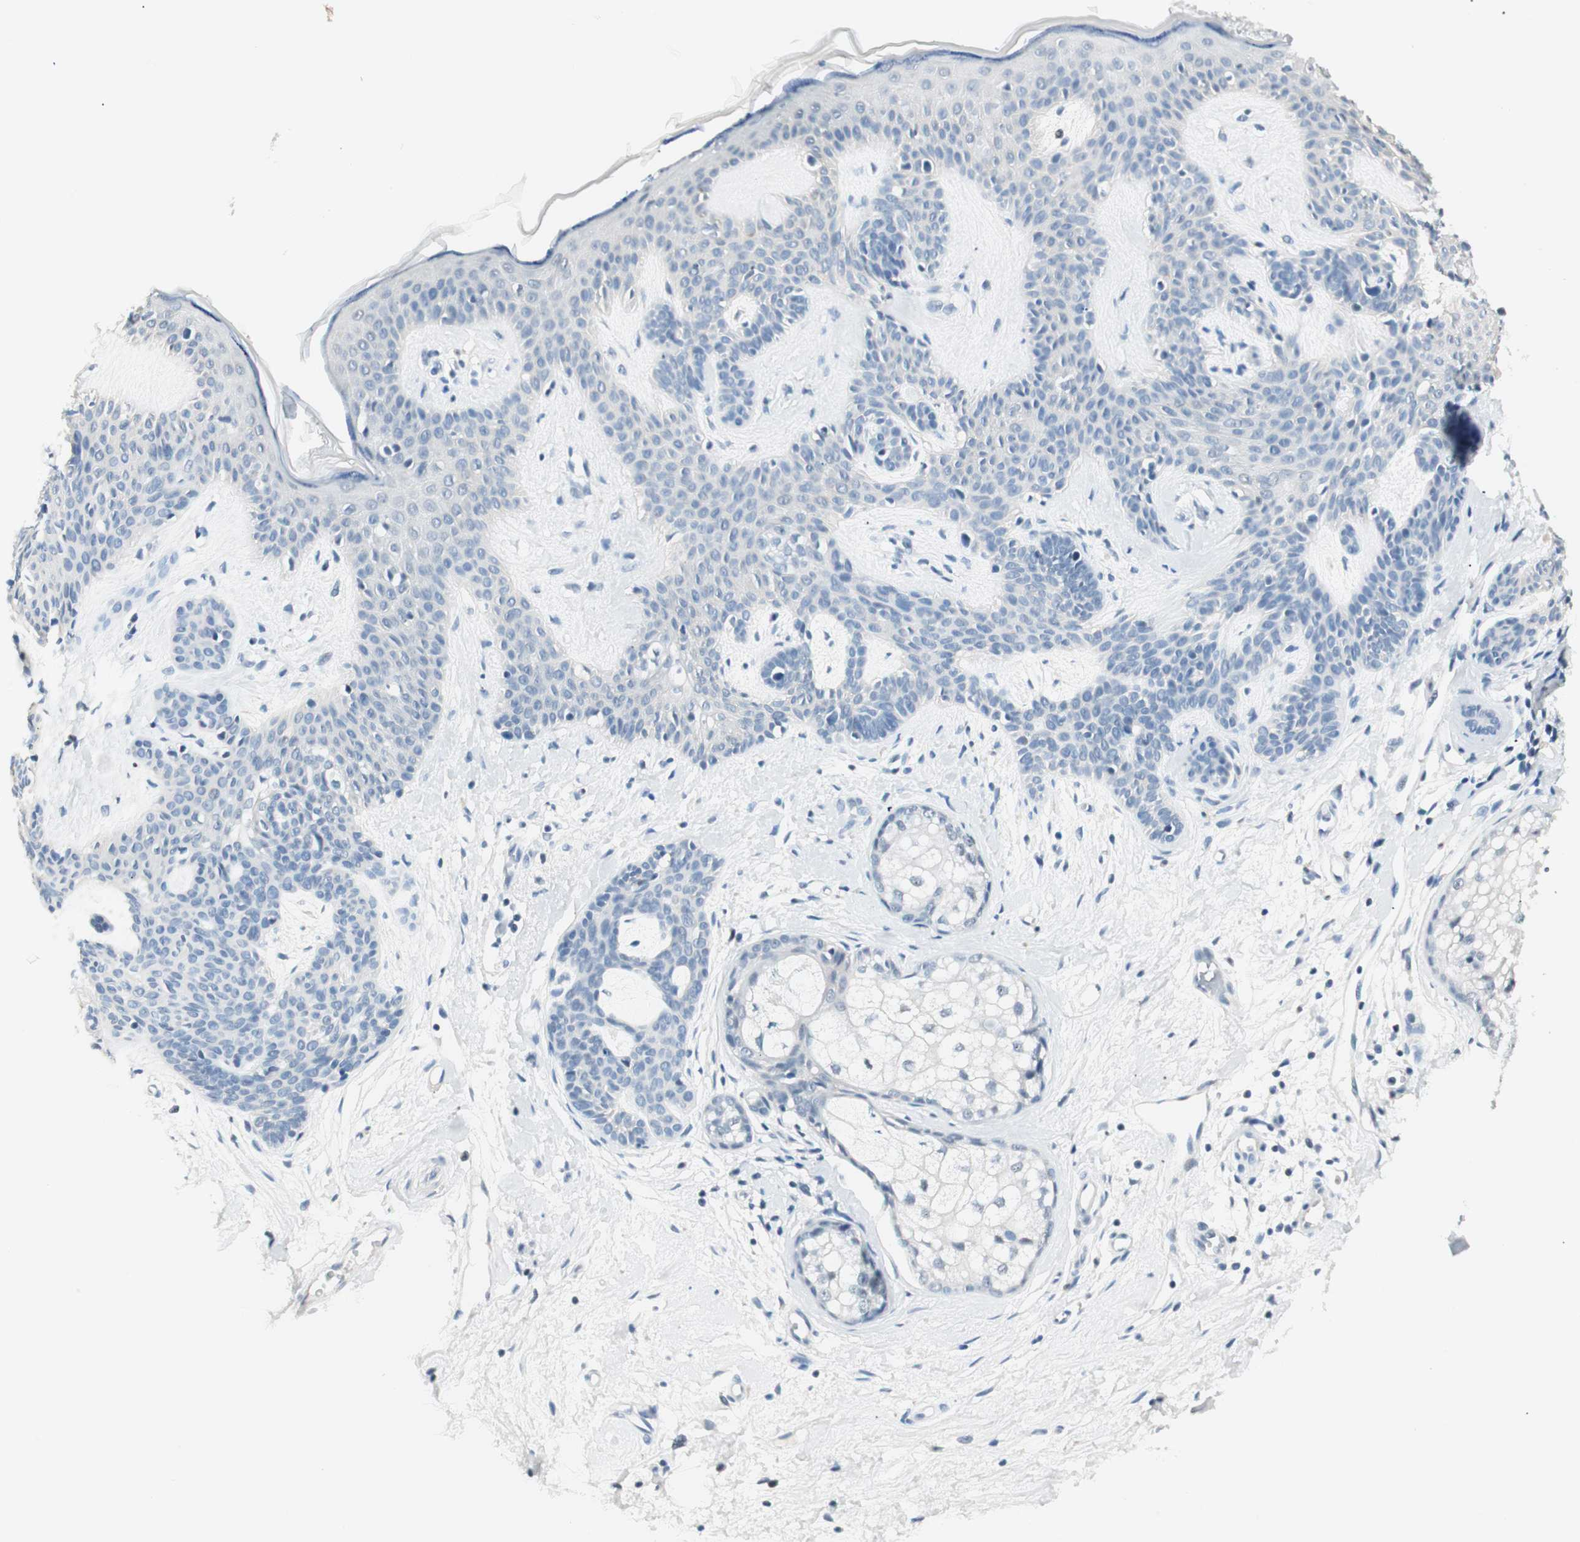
{"staining": {"intensity": "negative", "quantity": "none", "location": "none"}, "tissue": "skin cancer", "cell_type": "Tumor cells", "image_type": "cancer", "snomed": [{"axis": "morphology", "description": "Developmental malformation"}, {"axis": "morphology", "description": "Basal cell carcinoma"}, {"axis": "topography", "description": "Skin"}], "caption": "This is an IHC photomicrograph of skin cancer (basal cell carcinoma). There is no staining in tumor cells.", "gene": "HOXB13", "patient": {"sex": "female", "age": 62}}